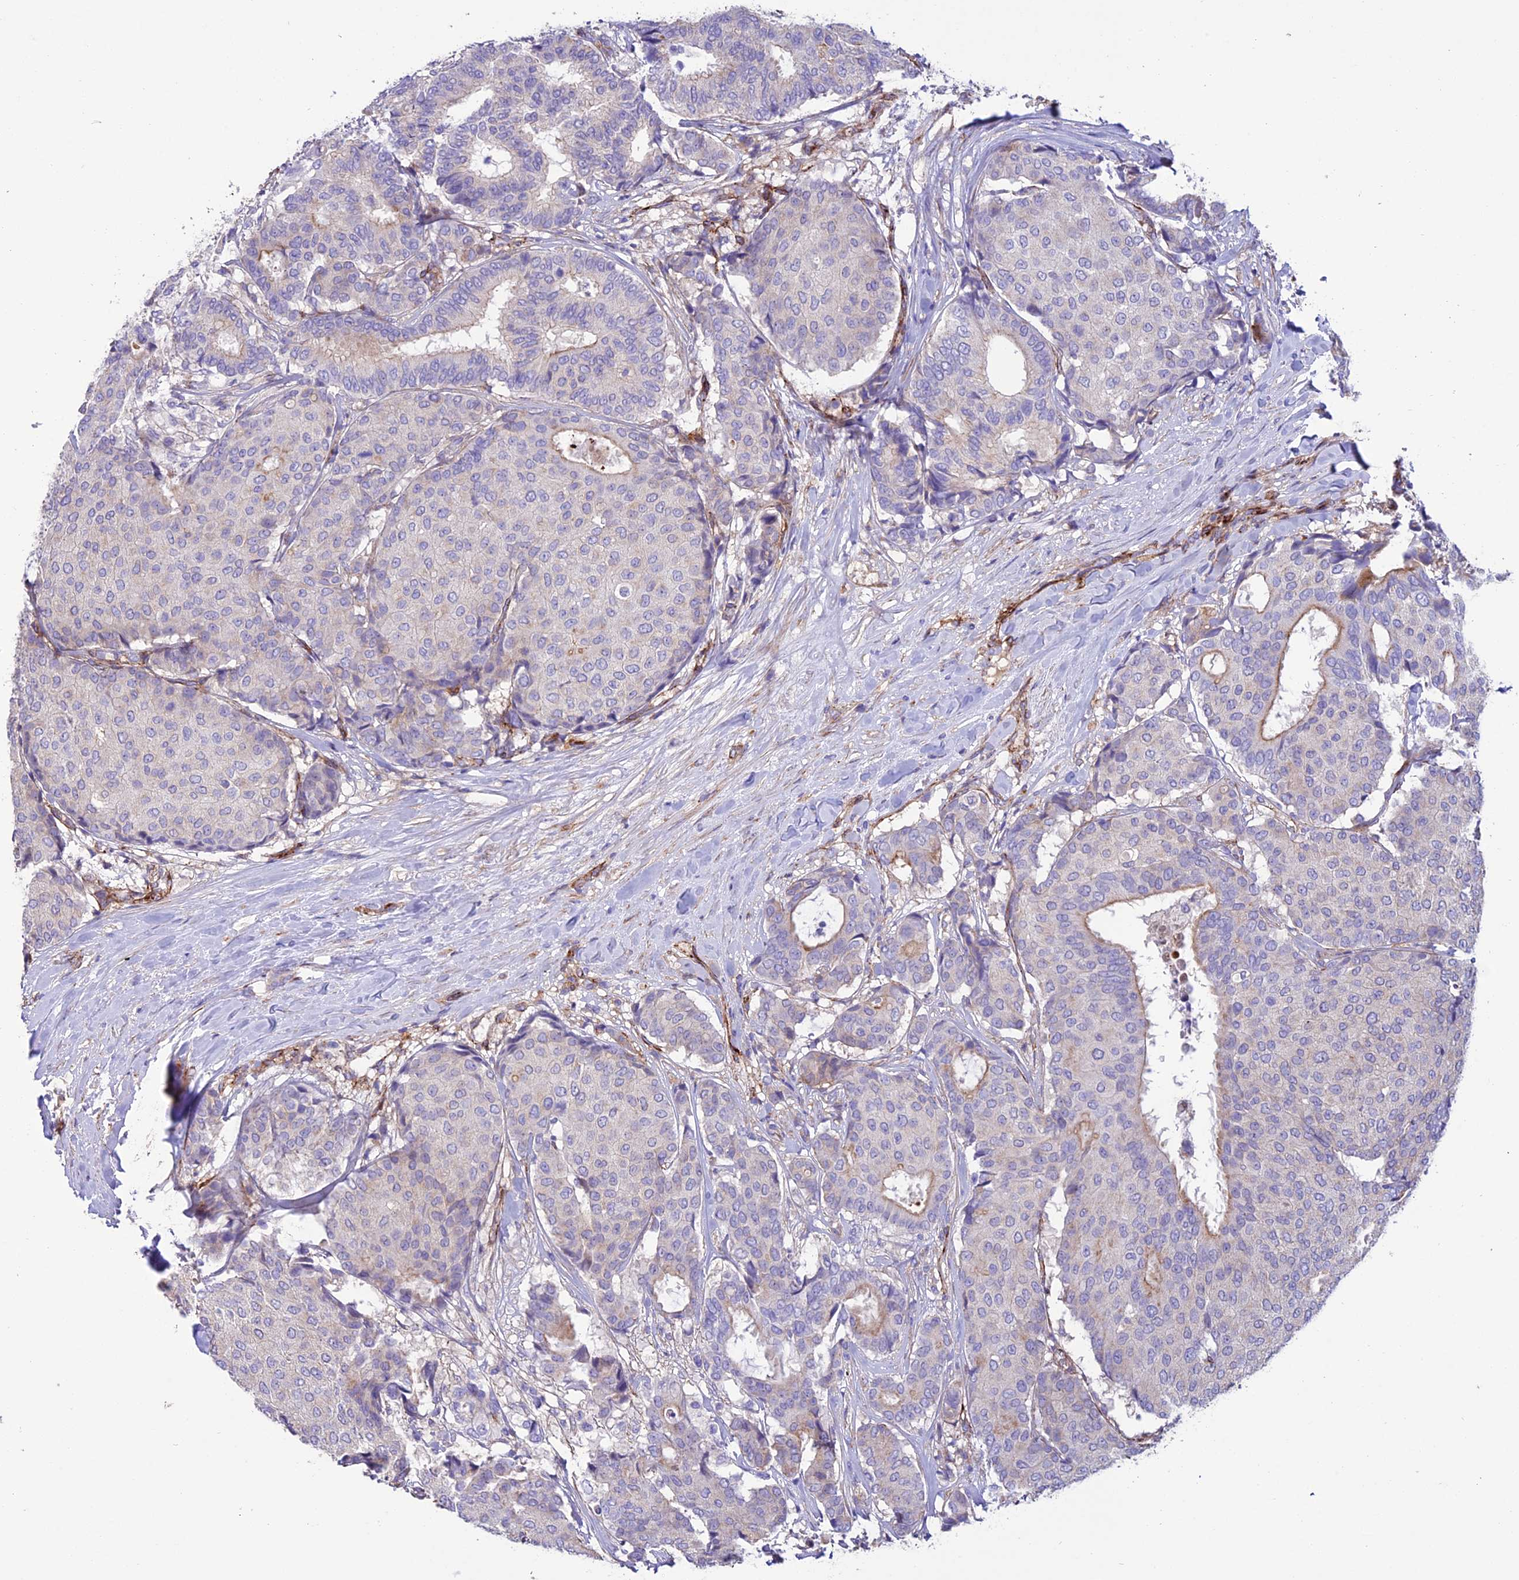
{"staining": {"intensity": "weak", "quantity": "<25%", "location": "cytoplasmic/membranous"}, "tissue": "breast cancer", "cell_type": "Tumor cells", "image_type": "cancer", "snomed": [{"axis": "morphology", "description": "Duct carcinoma"}, {"axis": "topography", "description": "Breast"}], "caption": "The micrograph displays no significant positivity in tumor cells of breast intraductal carcinoma.", "gene": "REX1BD", "patient": {"sex": "female", "age": 75}}